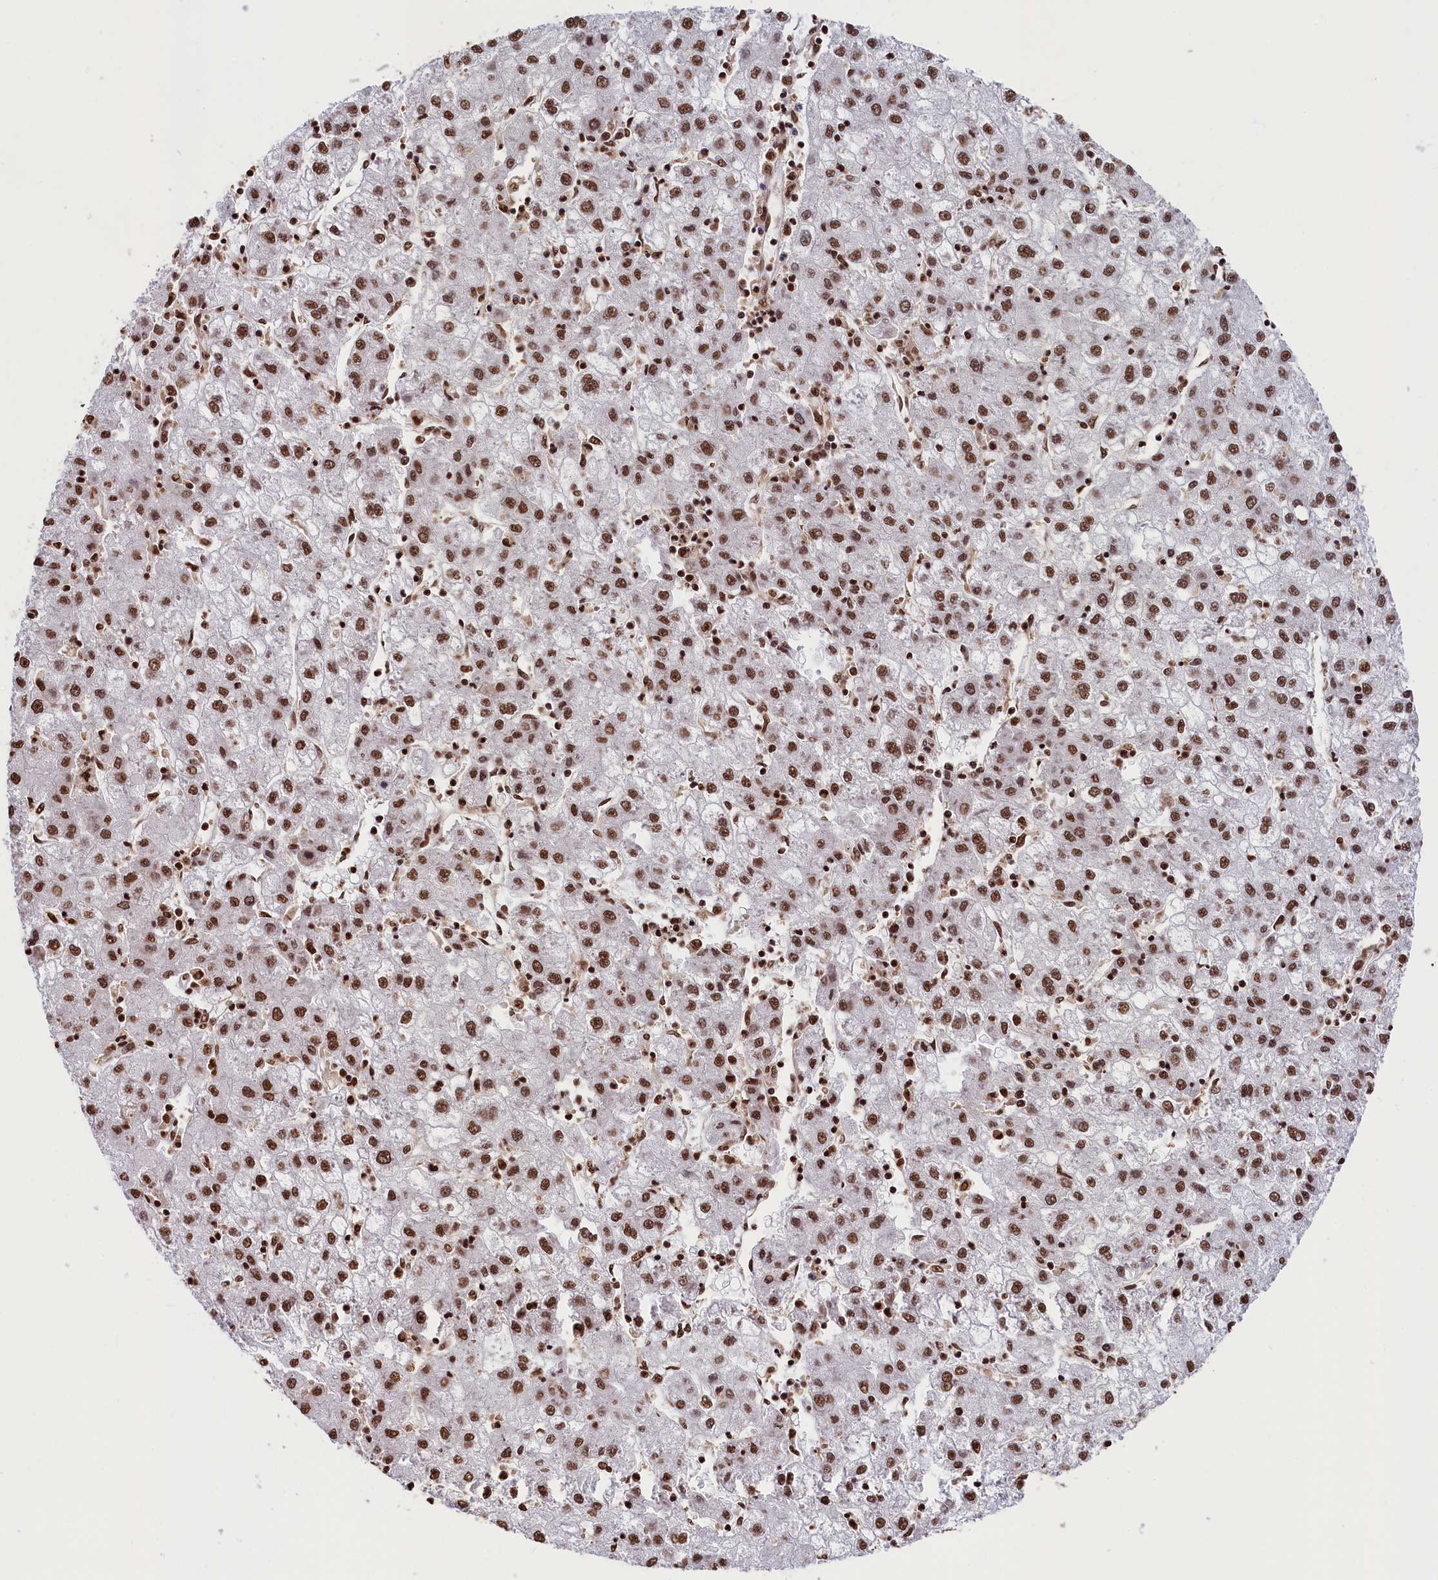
{"staining": {"intensity": "strong", "quantity": ">75%", "location": "nuclear"}, "tissue": "liver cancer", "cell_type": "Tumor cells", "image_type": "cancer", "snomed": [{"axis": "morphology", "description": "Carcinoma, Hepatocellular, NOS"}, {"axis": "topography", "description": "Liver"}], "caption": "A brown stain labels strong nuclear staining of a protein in human liver hepatocellular carcinoma tumor cells.", "gene": "SNRPD2", "patient": {"sex": "male", "age": 72}}